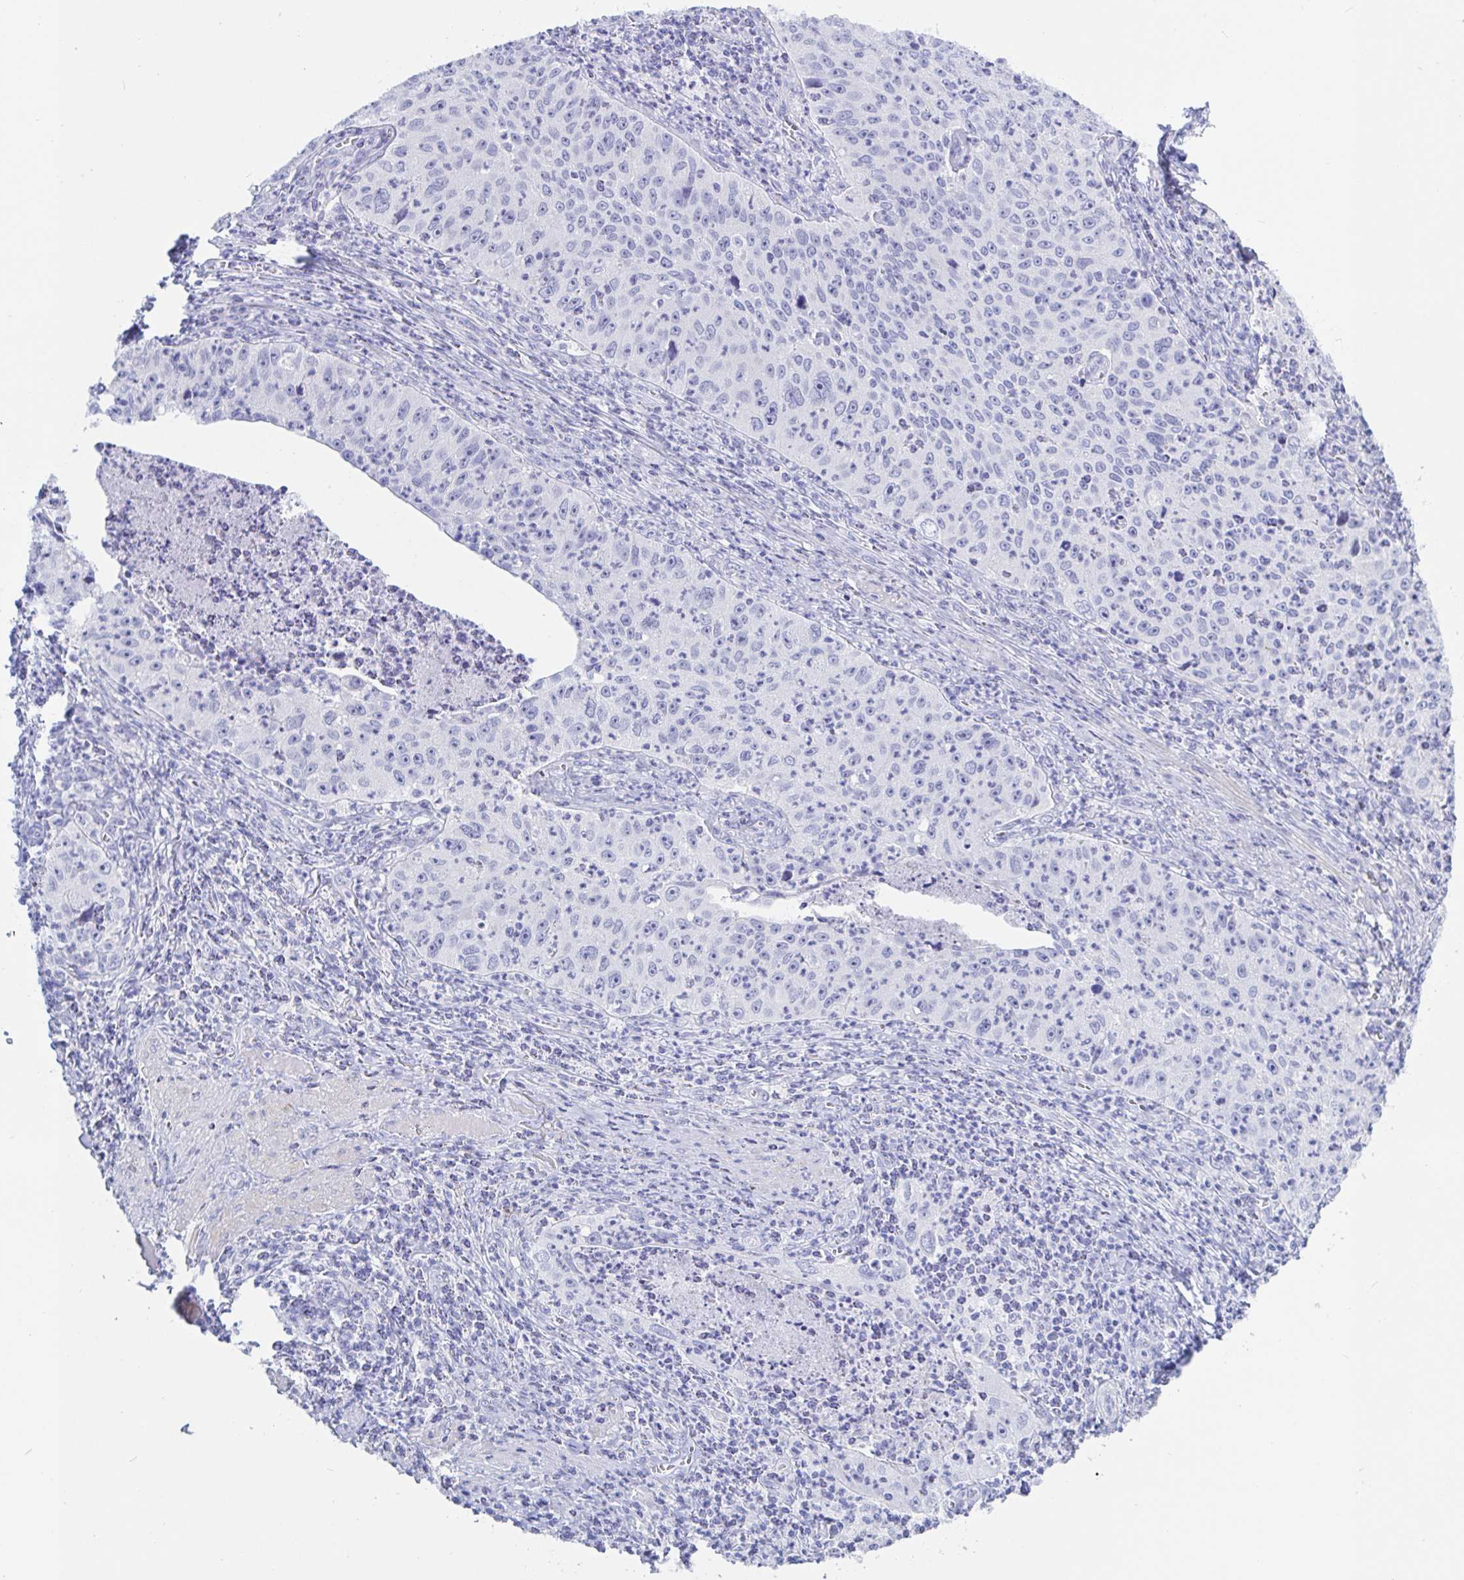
{"staining": {"intensity": "negative", "quantity": "none", "location": "none"}, "tissue": "cervical cancer", "cell_type": "Tumor cells", "image_type": "cancer", "snomed": [{"axis": "morphology", "description": "Squamous cell carcinoma, NOS"}, {"axis": "topography", "description": "Cervix"}], "caption": "Histopathology image shows no protein staining in tumor cells of squamous cell carcinoma (cervical) tissue.", "gene": "KCNH6", "patient": {"sex": "female", "age": 30}}